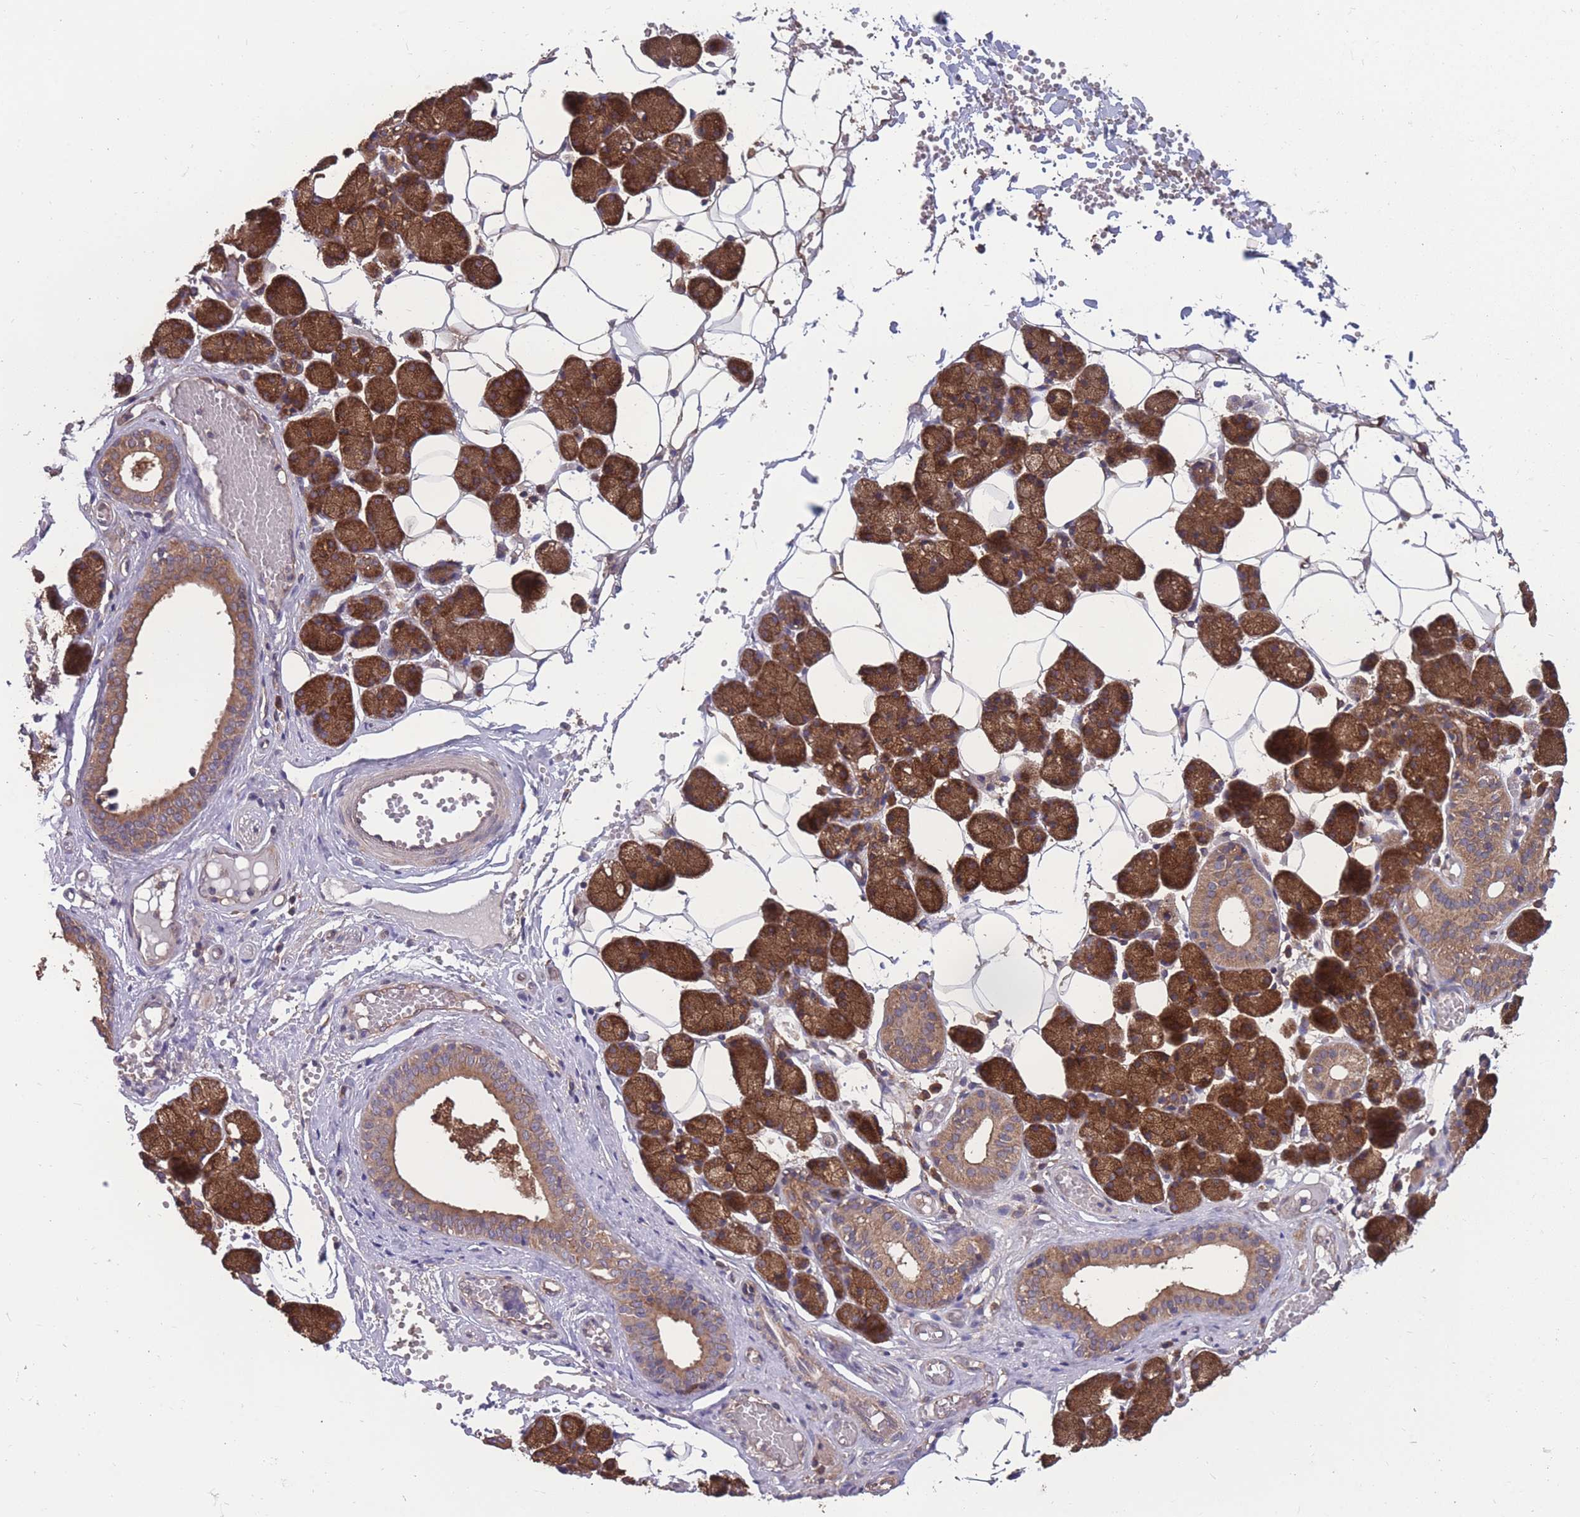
{"staining": {"intensity": "strong", "quantity": ">75%", "location": "cytoplasmic/membranous"}, "tissue": "salivary gland", "cell_type": "Glandular cells", "image_type": "normal", "snomed": [{"axis": "morphology", "description": "Normal tissue, NOS"}, {"axis": "topography", "description": "Salivary gland"}], "caption": "Protein expression analysis of benign salivary gland reveals strong cytoplasmic/membranous expression in about >75% of glandular cells. (DAB (3,3'-diaminobenzidine) = brown stain, brightfield microscopy at high magnification).", "gene": "ZPR1", "patient": {"sex": "female", "age": 33}}